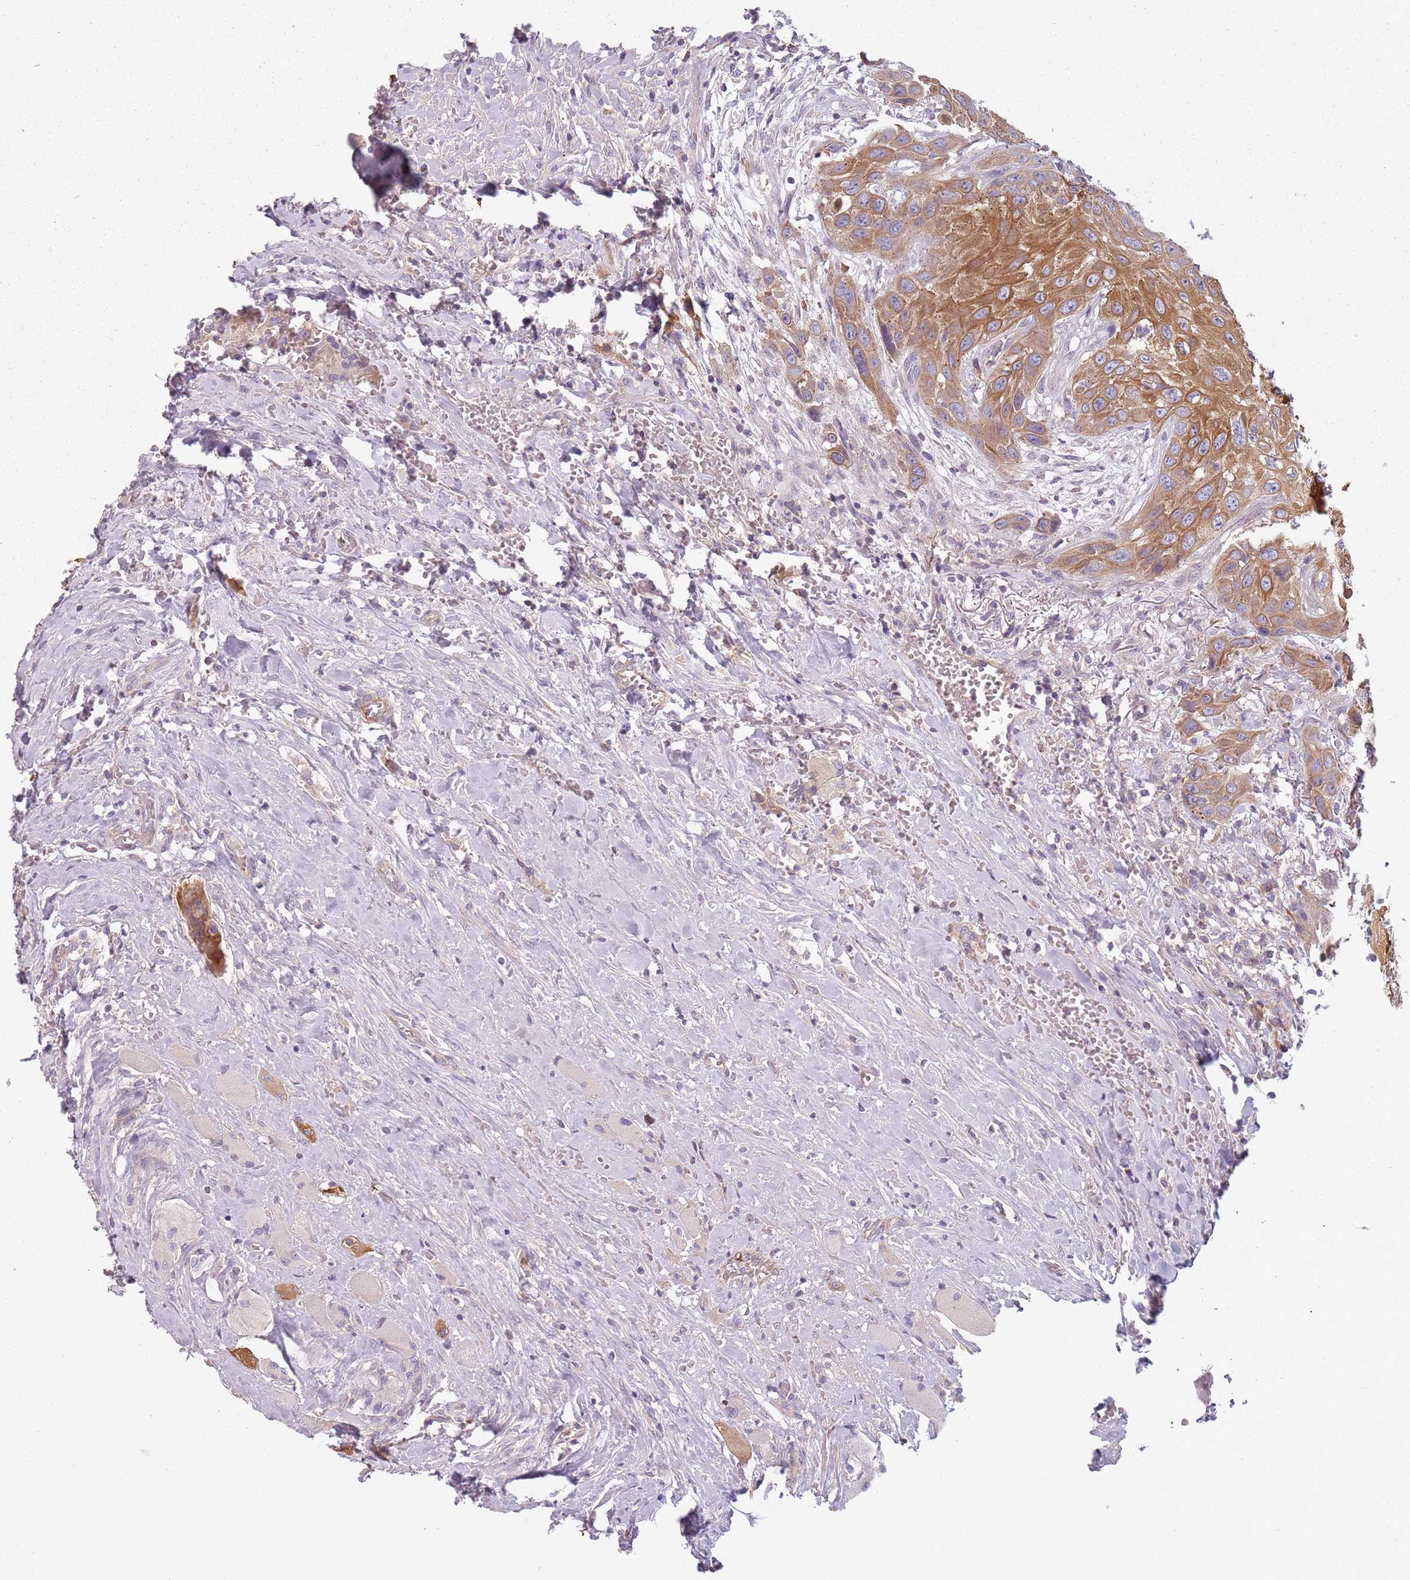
{"staining": {"intensity": "moderate", "quantity": ">75%", "location": "cytoplasmic/membranous"}, "tissue": "head and neck cancer", "cell_type": "Tumor cells", "image_type": "cancer", "snomed": [{"axis": "morphology", "description": "Squamous cell carcinoma, NOS"}, {"axis": "topography", "description": "Head-Neck"}], "caption": "Head and neck cancer (squamous cell carcinoma) stained with a protein marker exhibits moderate staining in tumor cells.", "gene": "TLCD2", "patient": {"sex": "male", "age": 81}}